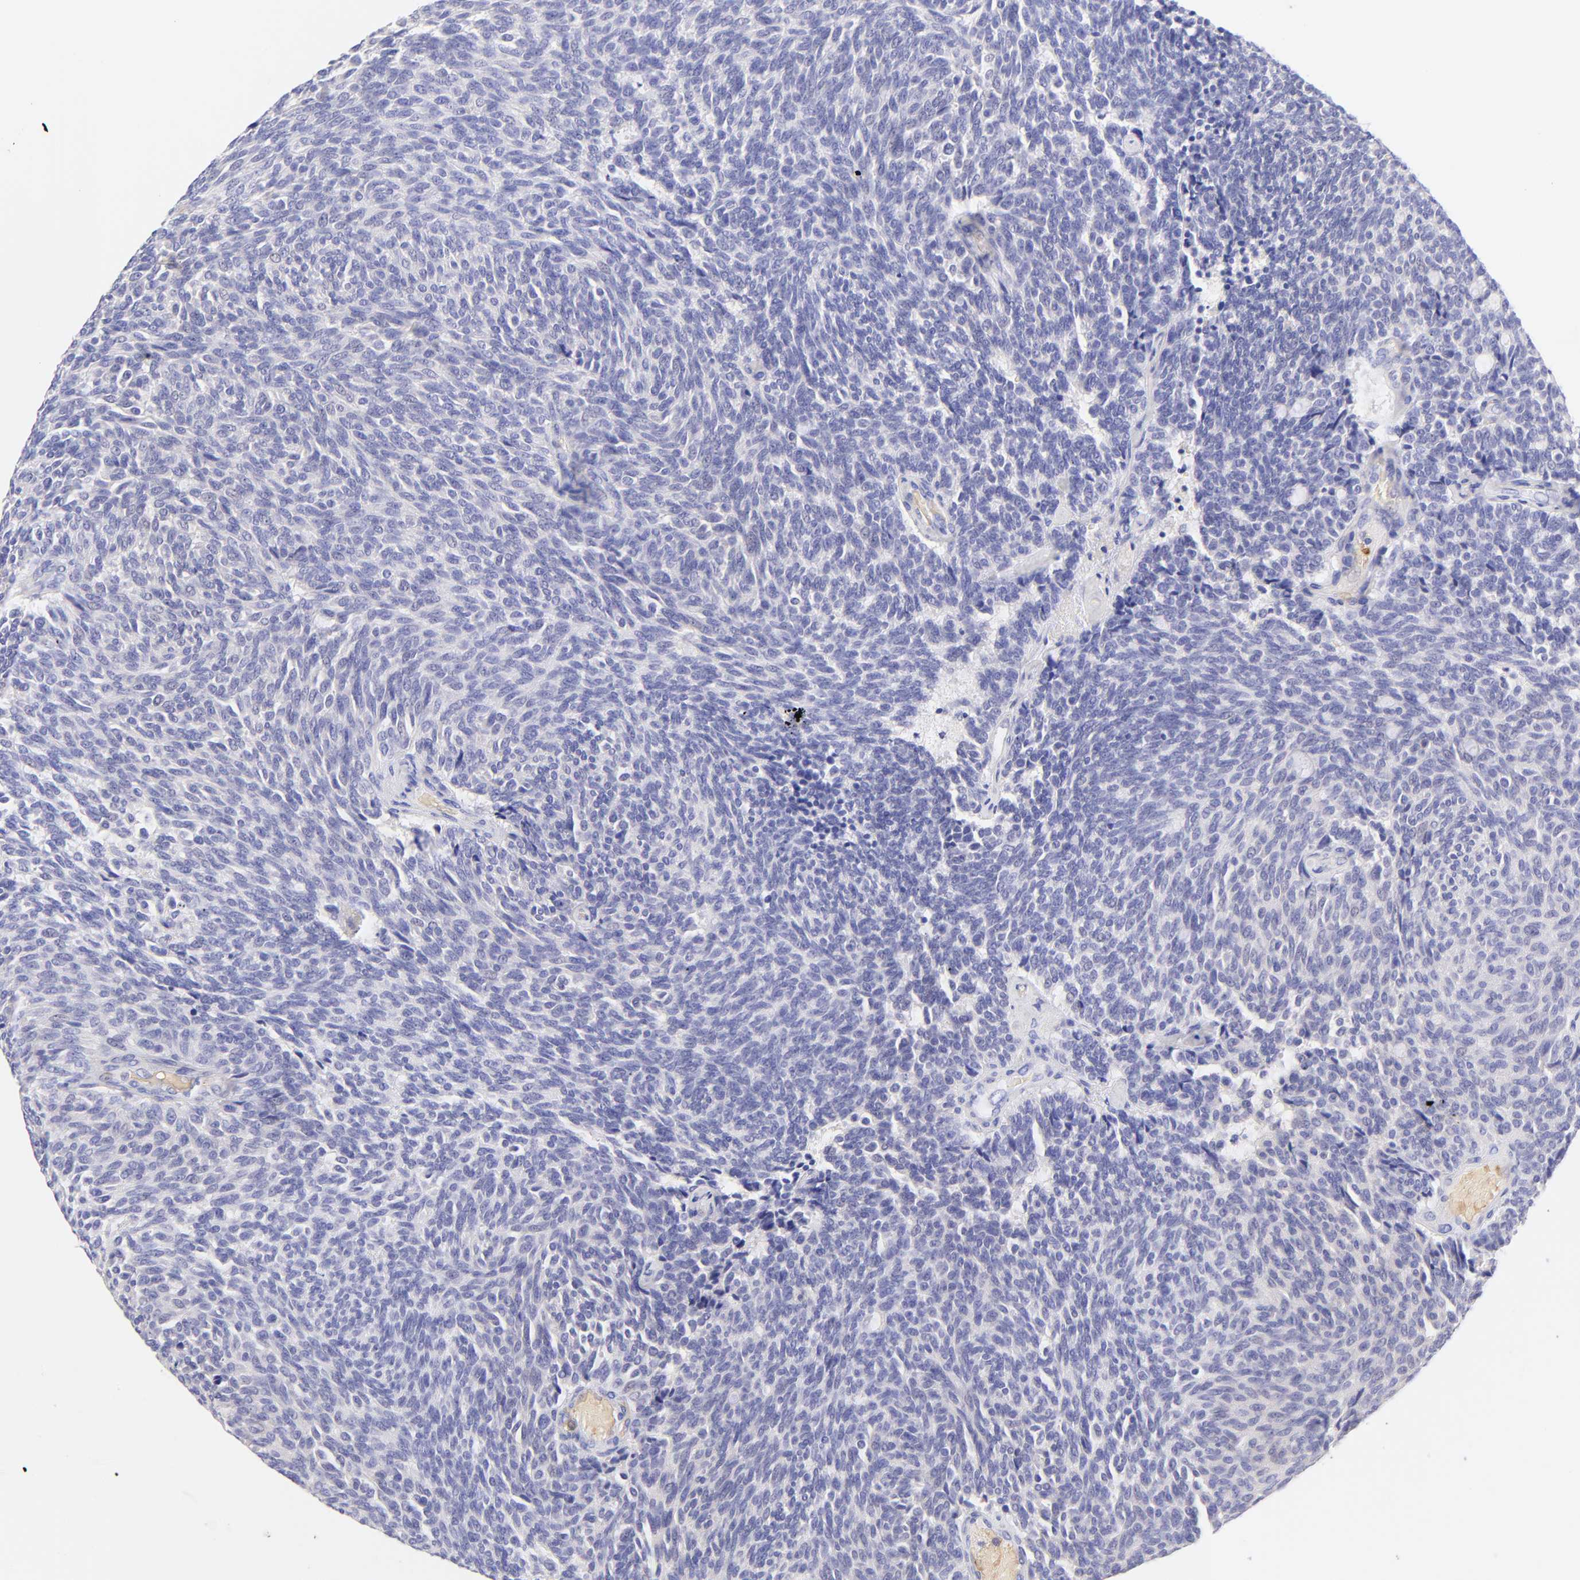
{"staining": {"intensity": "negative", "quantity": "none", "location": "none"}, "tissue": "carcinoid", "cell_type": "Tumor cells", "image_type": "cancer", "snomed": [{"axis": "morphology", "description": "Carcinoid, malignant, NOS"}, {"axis": "topography", "description": "Pancreas"}], "caption": "There is no significant staining in tumor cells of malignant carcinoid.", "gene": "FRMPD3", "patient": {"sex": "female", "age": 54}}